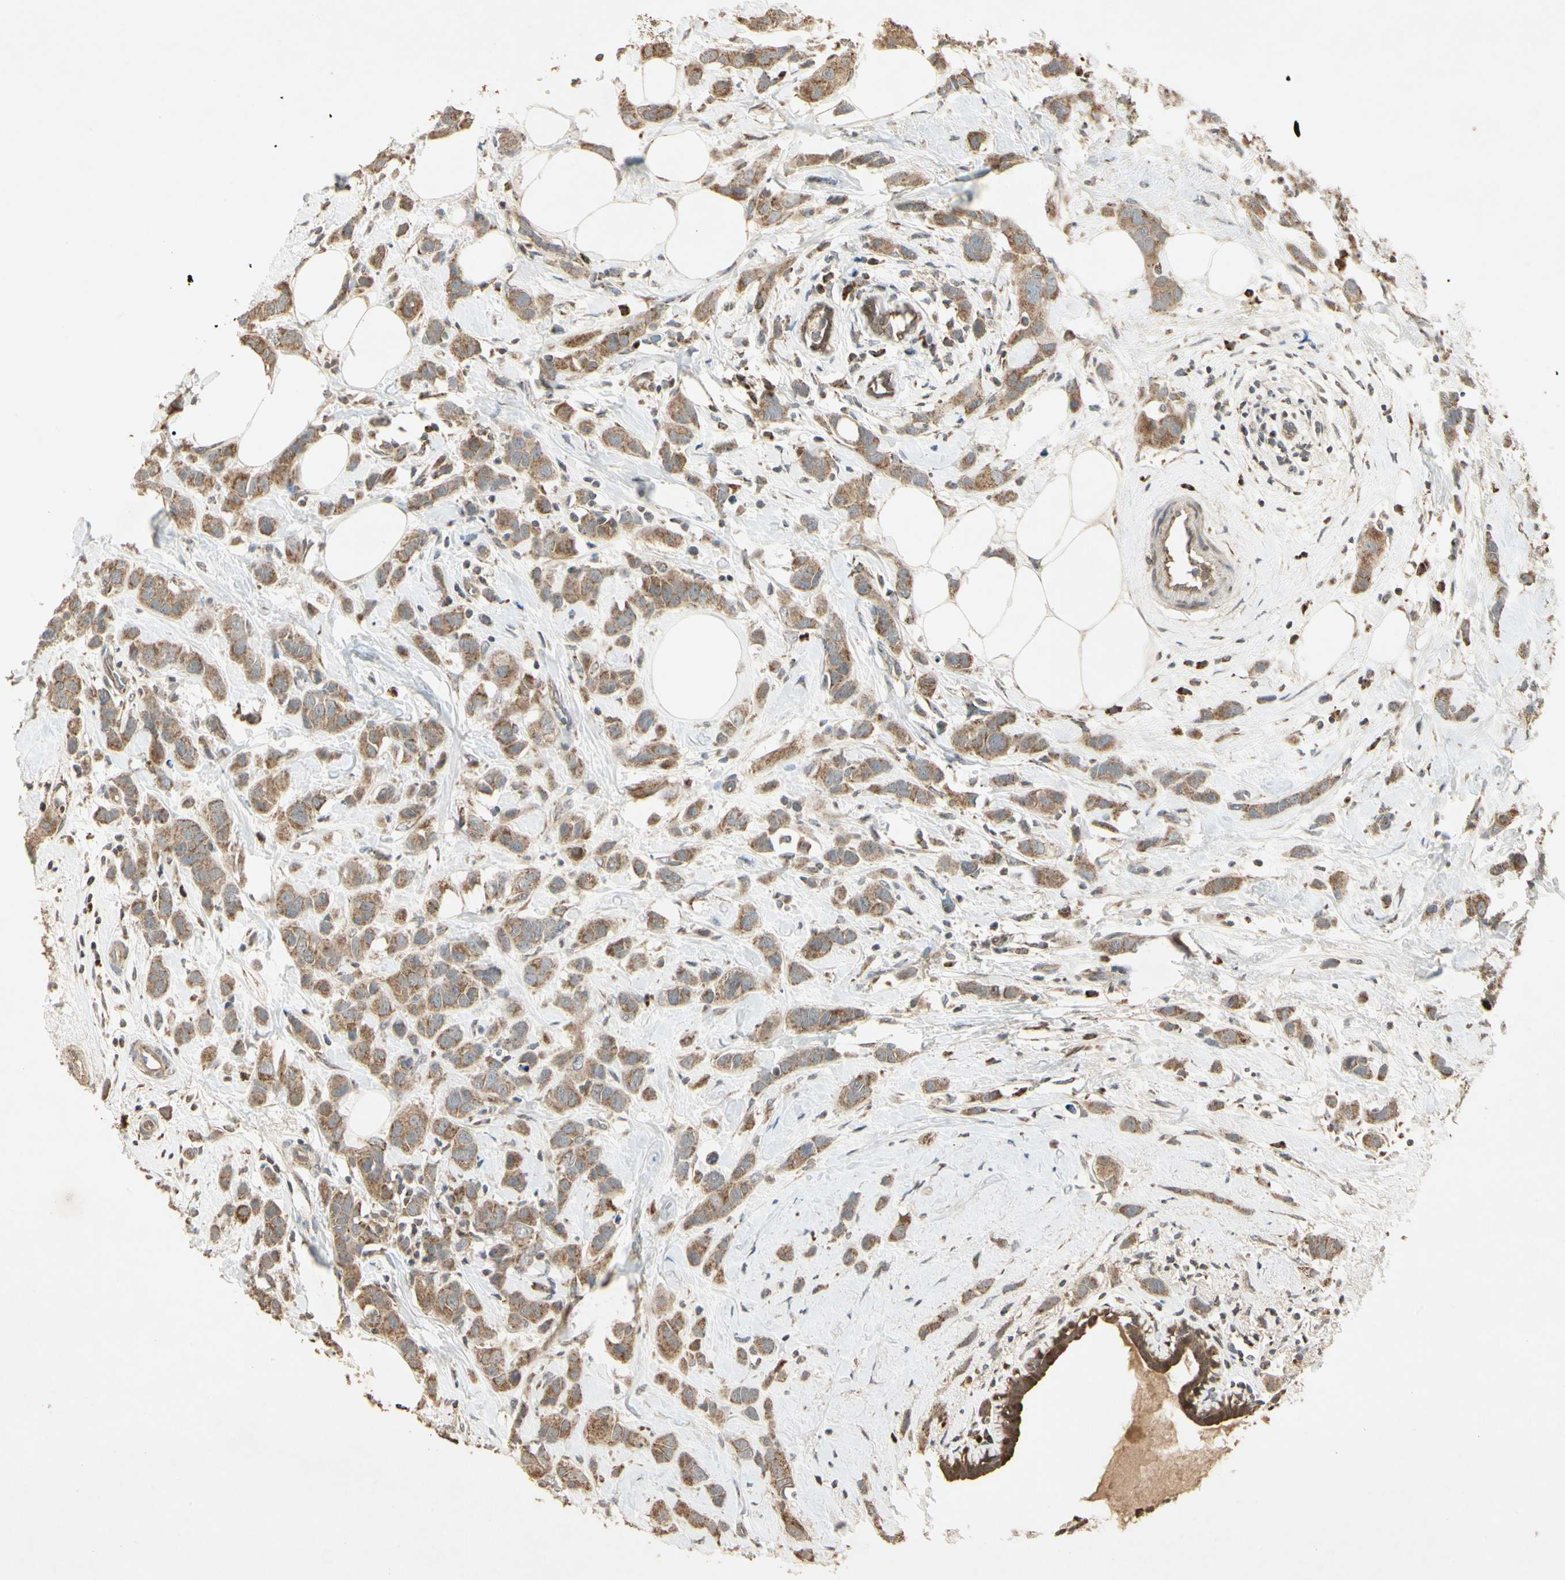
{"staining": {"intensity": "weak", "quantity": ">75%", "location": "cytoplasmic/membranous"}, "tissue": "breast cancer", "cell_type": "Tumor cells", "image_type": "cancer", "snomed": [{"axis": "morphology", "description": "Normal tissue, NOS"}, {"axis": "morphology", "description": "Duct carcinoma"}, {"axis": "topography", "description": "Breast"}], "caption": "Weak cytoplasmic/membranous expression is appreciated in approximately >75% of tumor cells in breast cancer (infiltrating ductal carcinoma).", "gene": "PRDX5", "patient": {"sex": "female", "age": 50}}